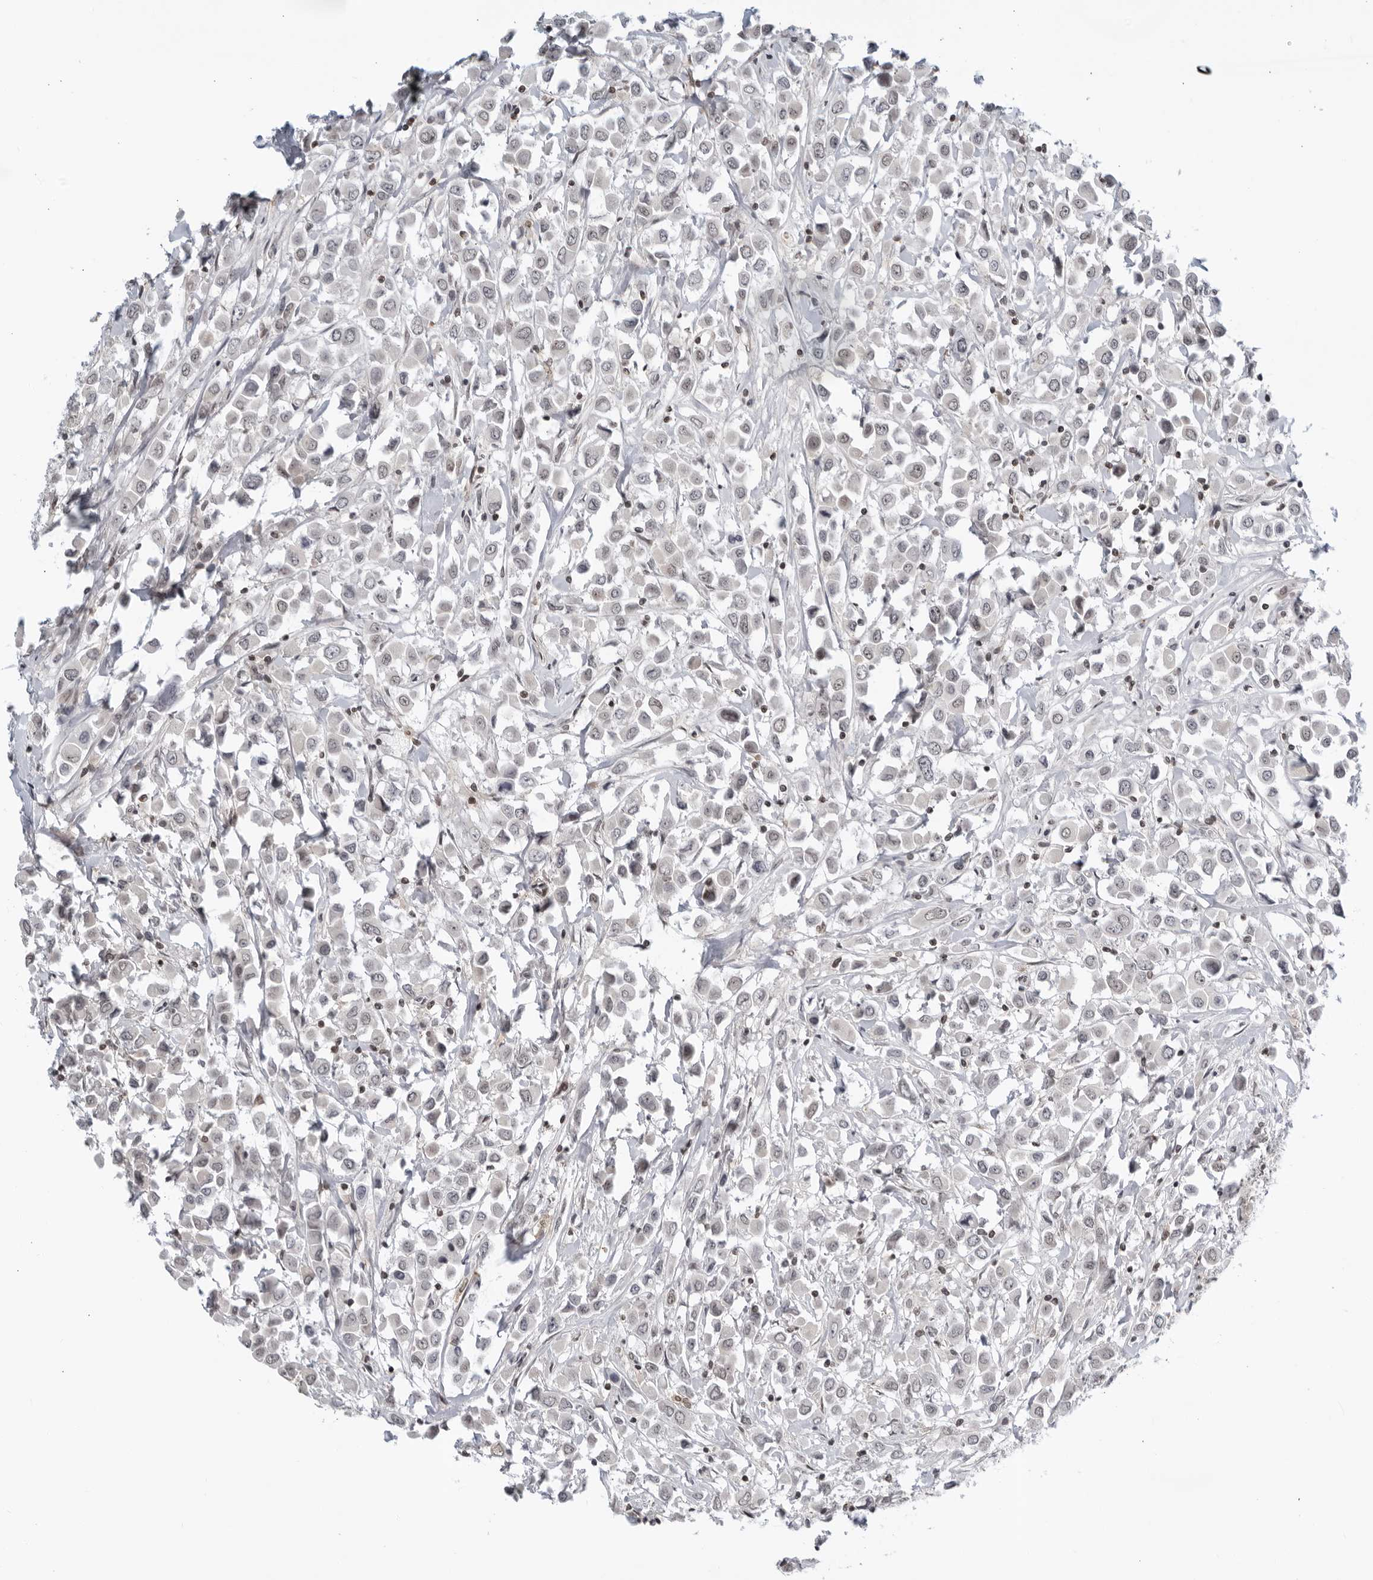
{"staining": {"intensity": "weak", "quantity": "25%-75%", "location": "nuclear"}, "tissue": "breast cancer", "cell_type": "Tumor cells", "image_type": "cancer", "snomed": [{"axis": "morphology", "description": "Duct carcinoma"}, {"axis": "topography", "description": "Breast"}], "caption": "About 25%-75% of tumor cells in breast infiltrating ductal carcinoma demonstrate weak nuclear protein expression as visualized by brown immunohistochemical staining.", "gene": "CC2D1B", "patient": {"sex": "female", "age": 61}}